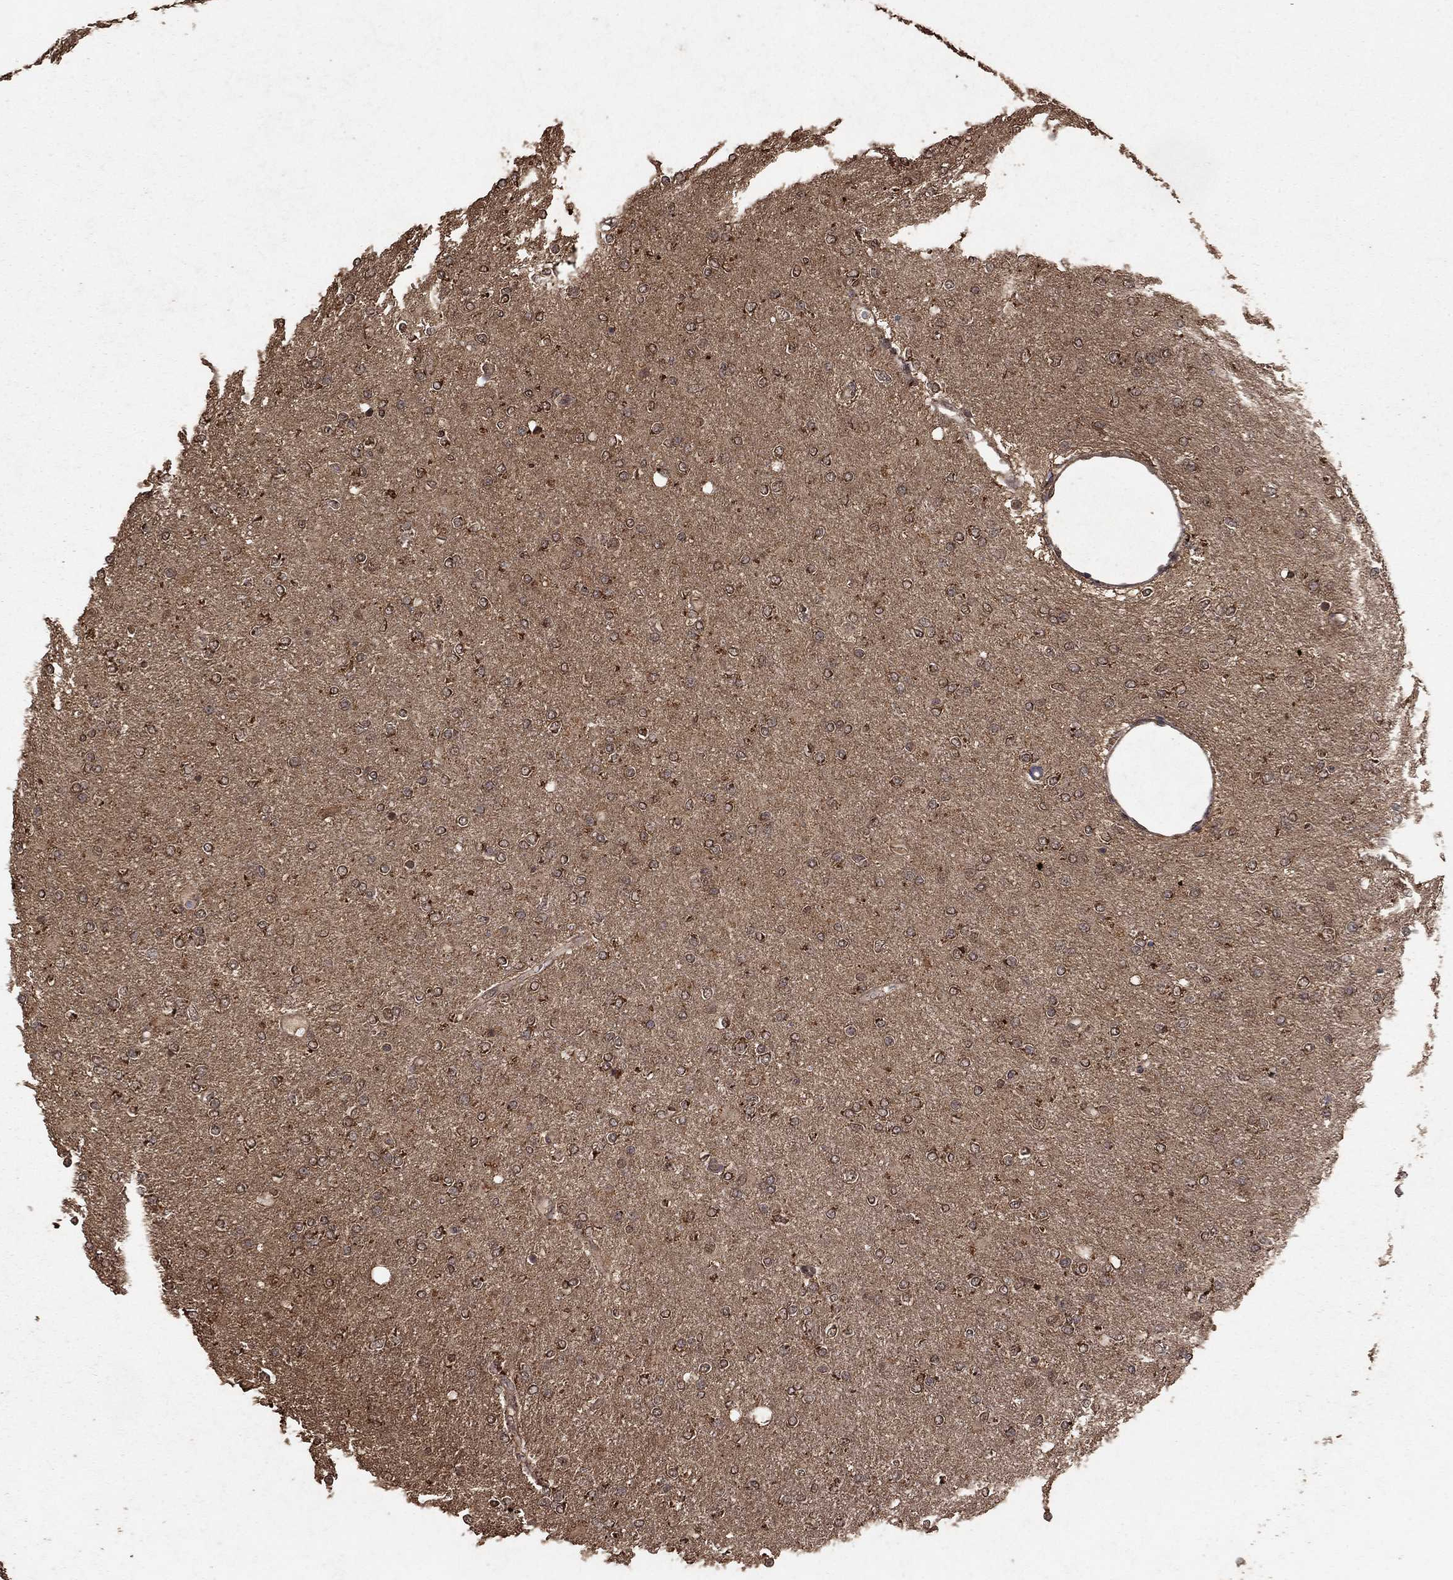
{"staining": {"intensity": "moderate", "quantity": "<25%", "location": "cytoplasmic/membranous"}, "tissue": "glioma", "cell_type": "Tumor cells", "image_type": "cancer", "snomed": [{"axis": "morphology", "description": "Glioma, malignant, High grade"}, {"axis": "topography", "description": "Cerebral cortex"}], "caption": "Immunohistochemistry staining of high-grade glioma (malignant), which reveals low levels of moderate cytoplasmic/membranous positivity in approximately <25% of tumor cells indicating moderate cytoplasmic/membranous protein staining. The staining was performed using DAB (3,3'-diaminobenzidine) (brown) for protein detection and nuclei were counterstained in hematoxylin (blue).", "gene": "PRDM1", "patient": {"sex": "male", "age": 70}}